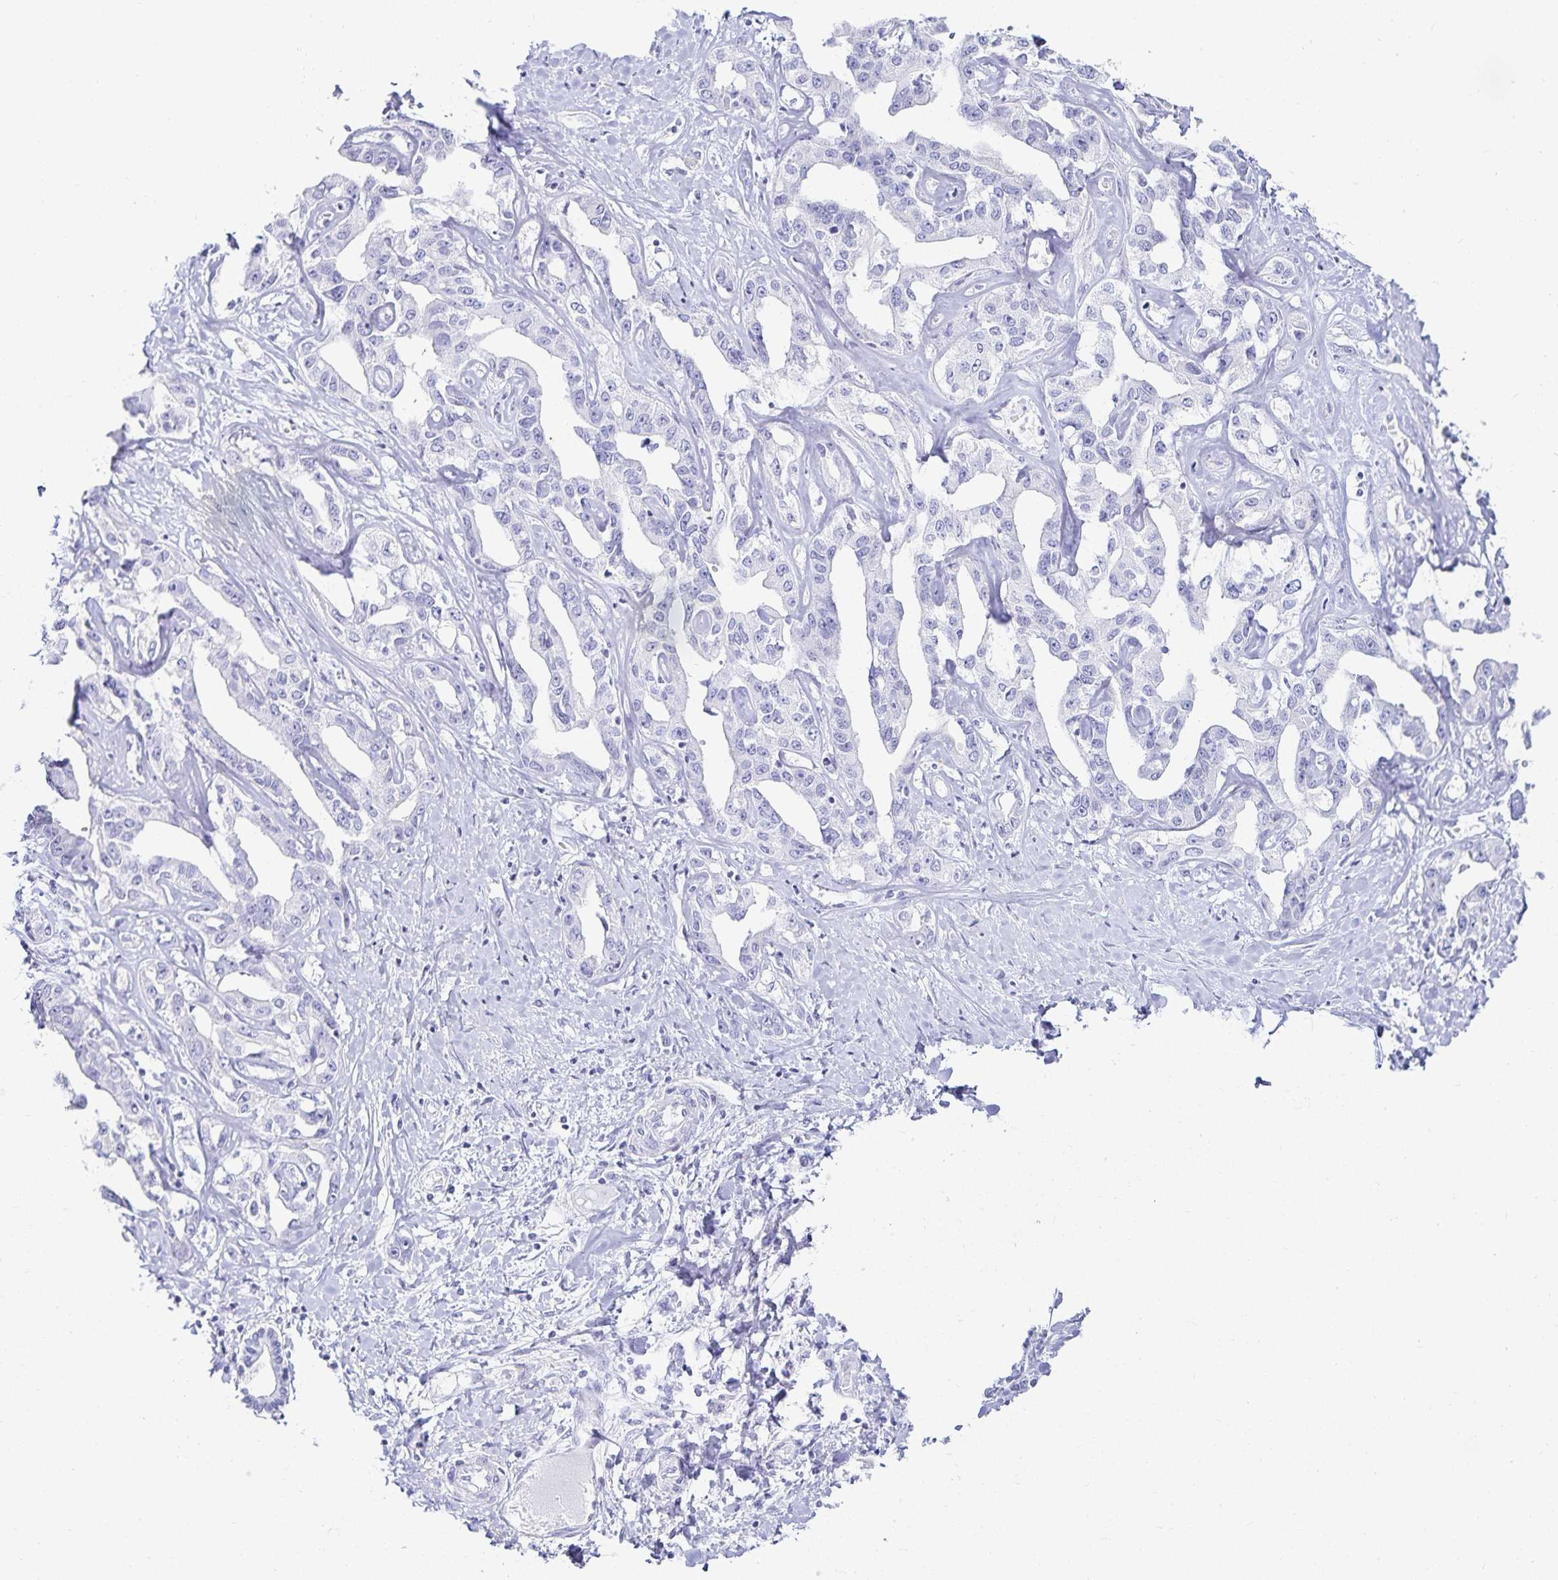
{"staining": {"intensity": "negative", "quantity": "none", "location": "none"}, "tissue": "liver cancer", "cell_type": "Tumor cells", "image_type": "cancer", "snomed": [{"axis": "morphology", "description": "Cholangiocarcinoma"}, {"axis": "topography", "description": "Liver"}], "caption": "Micrograph shows no significant protein positivity in tumor cells of liver cancer (cholangiocarcinoma).", "gene": "GP2", "patient": {"sex": "male", "age": 59}}